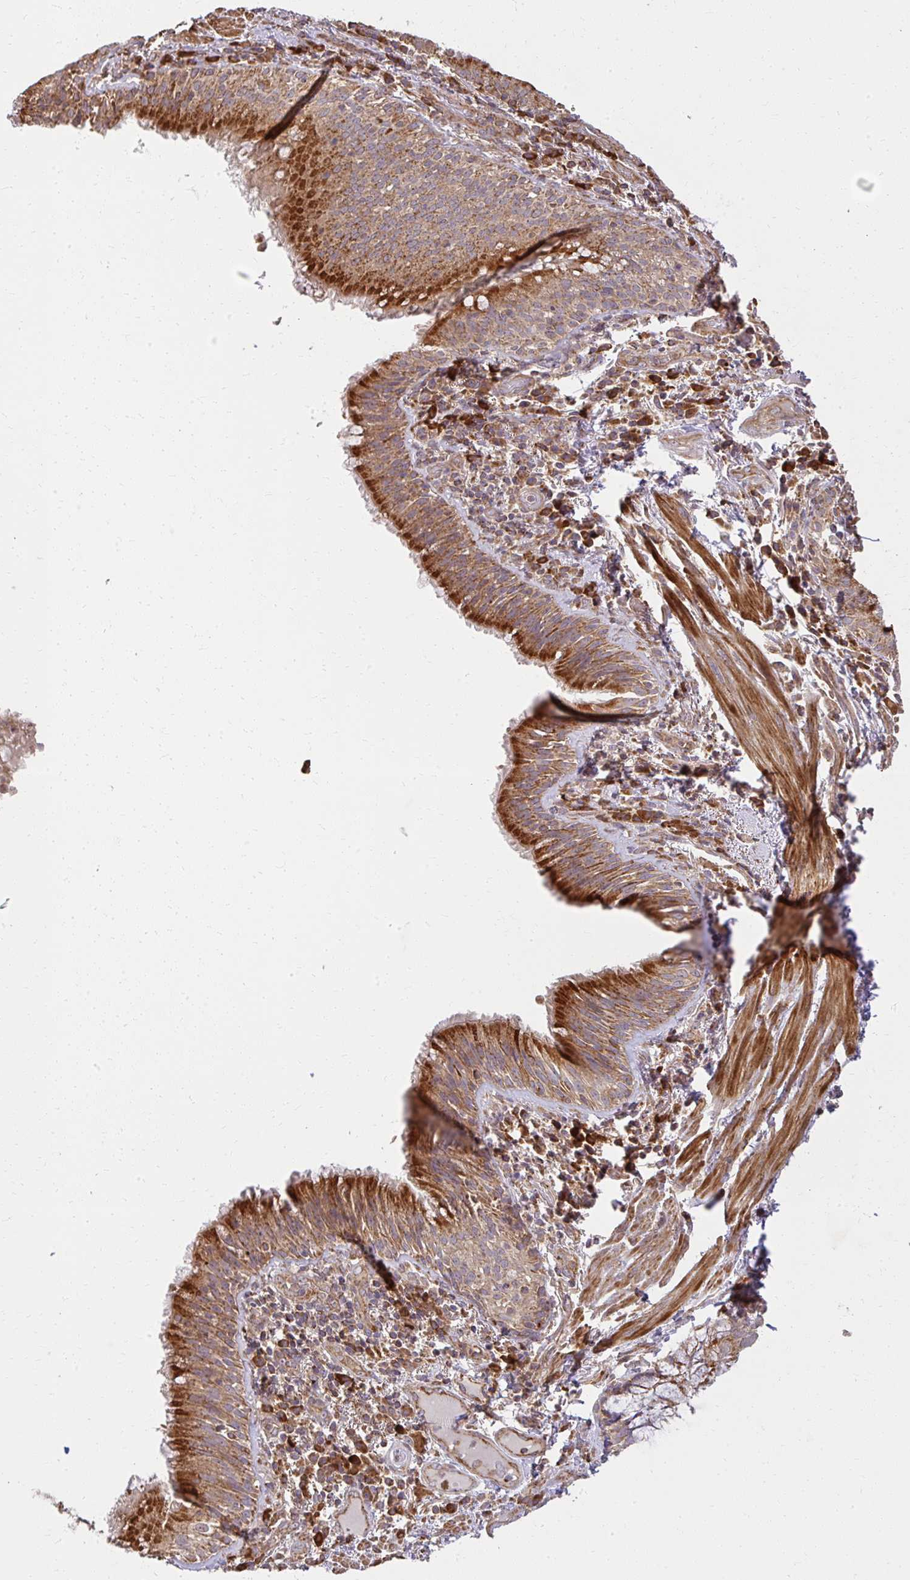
{"staining": {"intensity": "strong", "quantity": ">75%", "location": "cytoplasmic/membranous"}, "tissue": "bronchus", "cell_type": "Respiratory epithelial cells", "image_type": "normal", "snomed": [{"axis": "morphology", "description": "Normal tissue, NOS"}, {"axis": "topography", "description": "Cartilage tissue"}, {"axis": "topography", "description": "Bronchus"}], "caption": "This micrograph displays immunohistochemistry (IHC) staining of benign bronchus, with high strong cytoplasmic/membranous staining in approximately >75% of respiratory epithelial cells.", "gene": "GNS", "patient": {"sex": "male", "age": 56}}